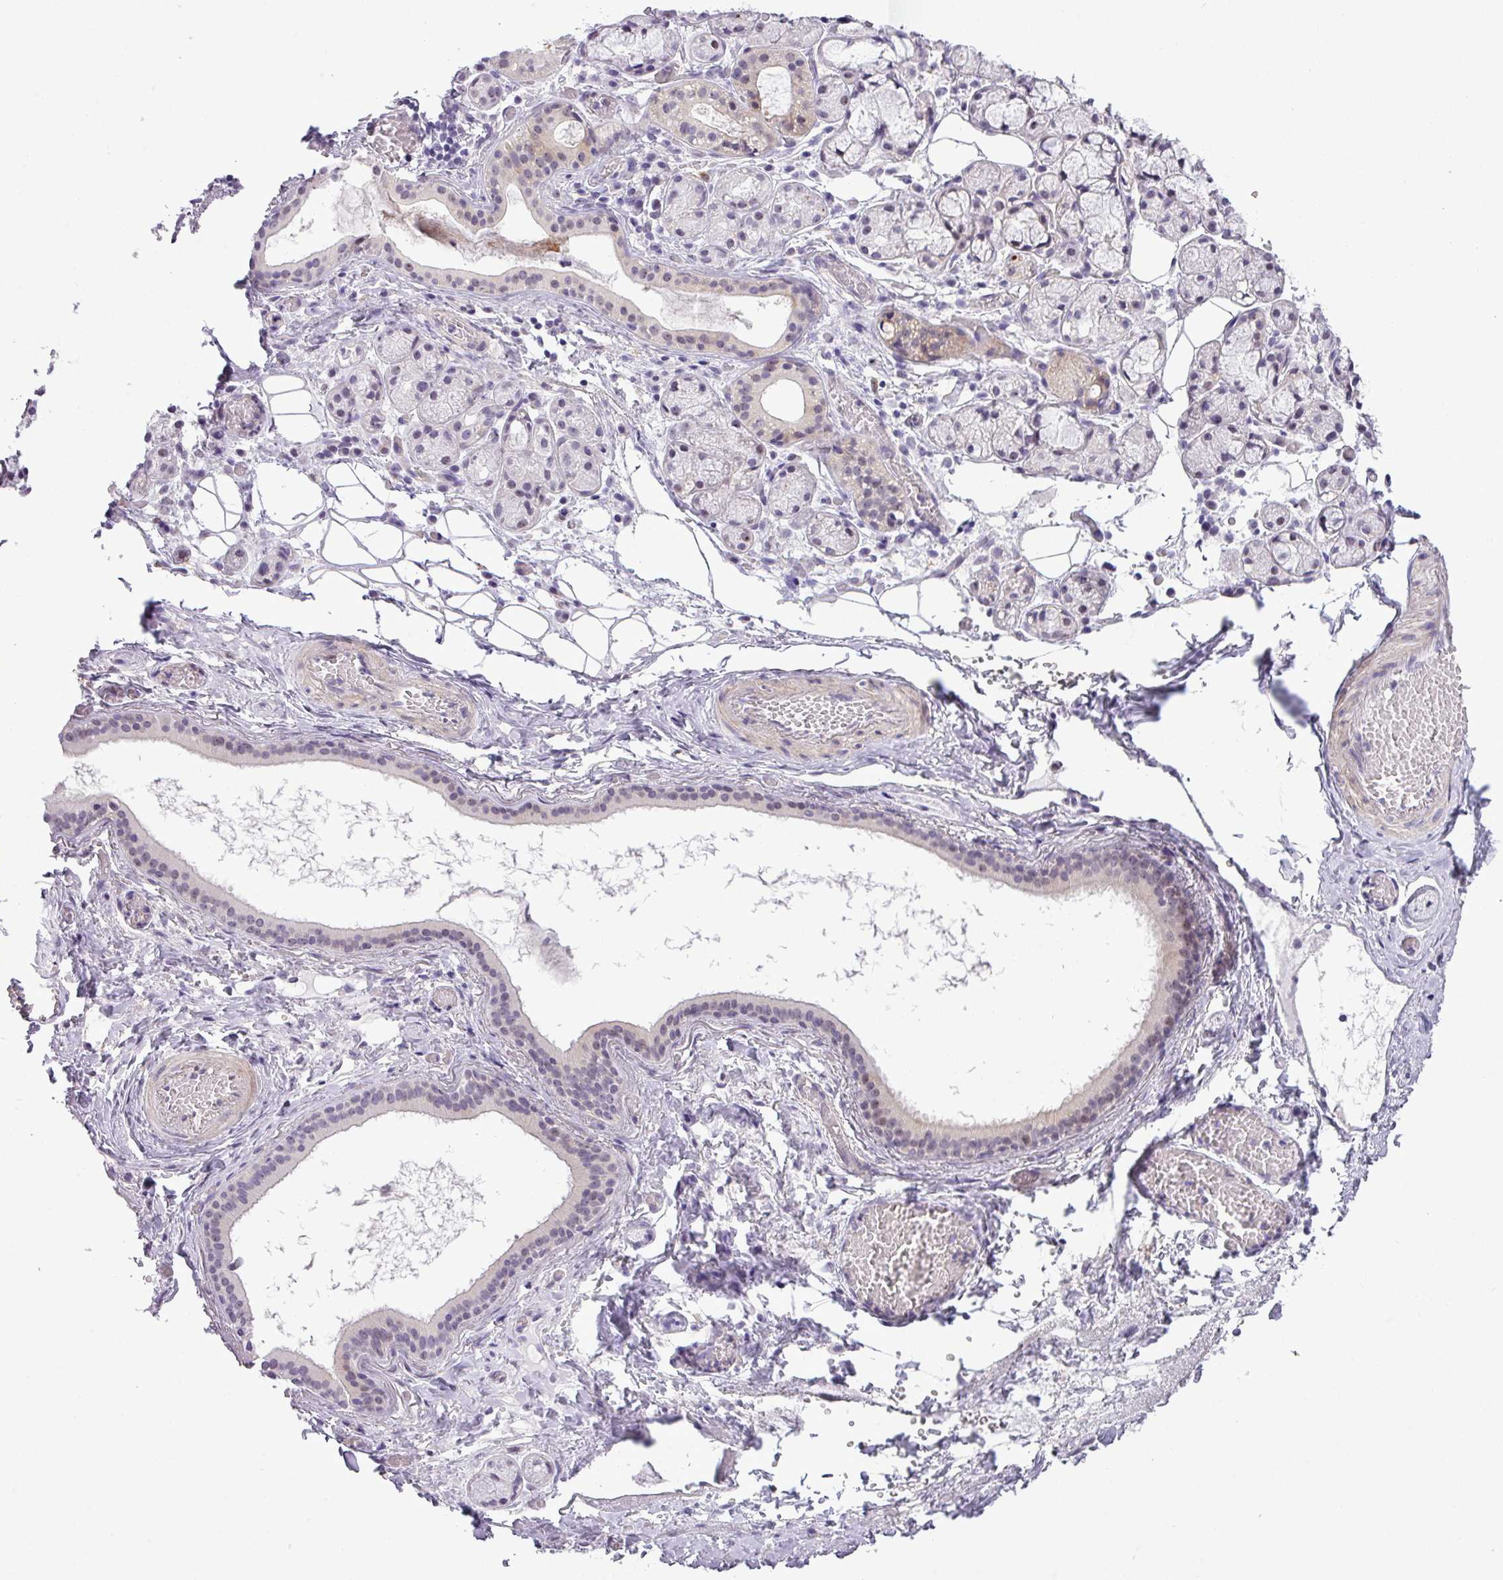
{"staining": {"intensity": "weak", "quantity": "25%-75%", "location": "cytoplasmic/membranous"}, "tissue": "salivary gland", "cell_type": "Glandular cells", "image_type": "normal", "snomed": [{"axis": "morphology", "description": "Normal tissue, NOS"}, {"axis": "topography", "description": "Salivary gland"}], "caption": "High-power microscopy captured an immunohistochemistry (IHC) histopathology image of normal salivary gland, revealing weak cytoplasmic/membranous positivity in approximately 25%-75% of glandular cells.", "gene": "MAK16", "patient": {"sex": "male", "age": 82}}